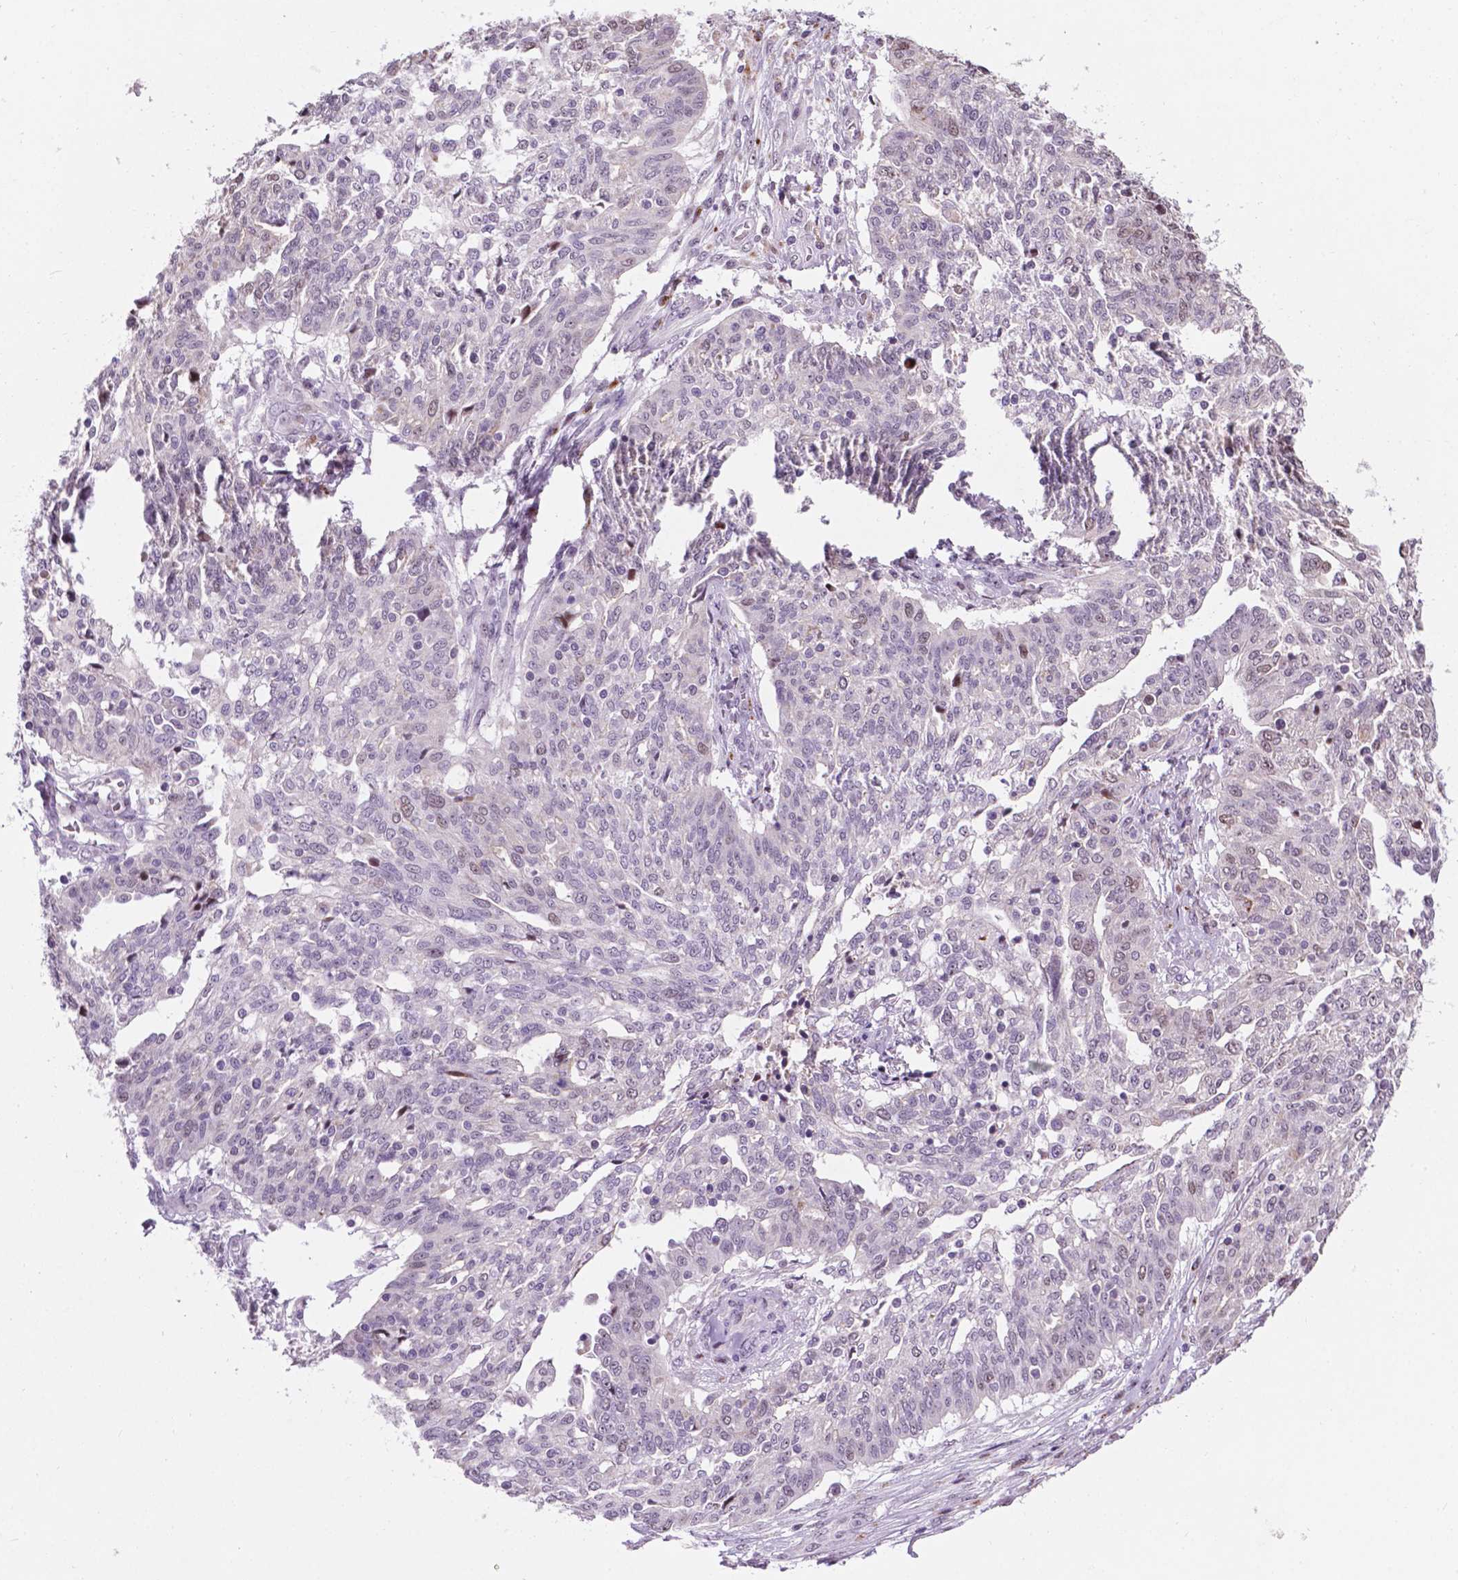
{"staining": {"intensity": "weak", "quantity": "<25%", "location": "nuclear"}, "tissue": "ovarian cancer", "cell_type": "Tumor cells", "image_type": "cancer", "snomed": [{"axis": "morphology", "description": "Cystadenocarcinoma, serous, NOS"}, {"axis": "topography", "description": "Ovary"}], "caption": "Human ovarian cancer stained for a protein using immunohistochemistry demonstrates no expression in tumor cells.", "gene": "SMAD3", "patient": {"sex": "female", "age": 67}}